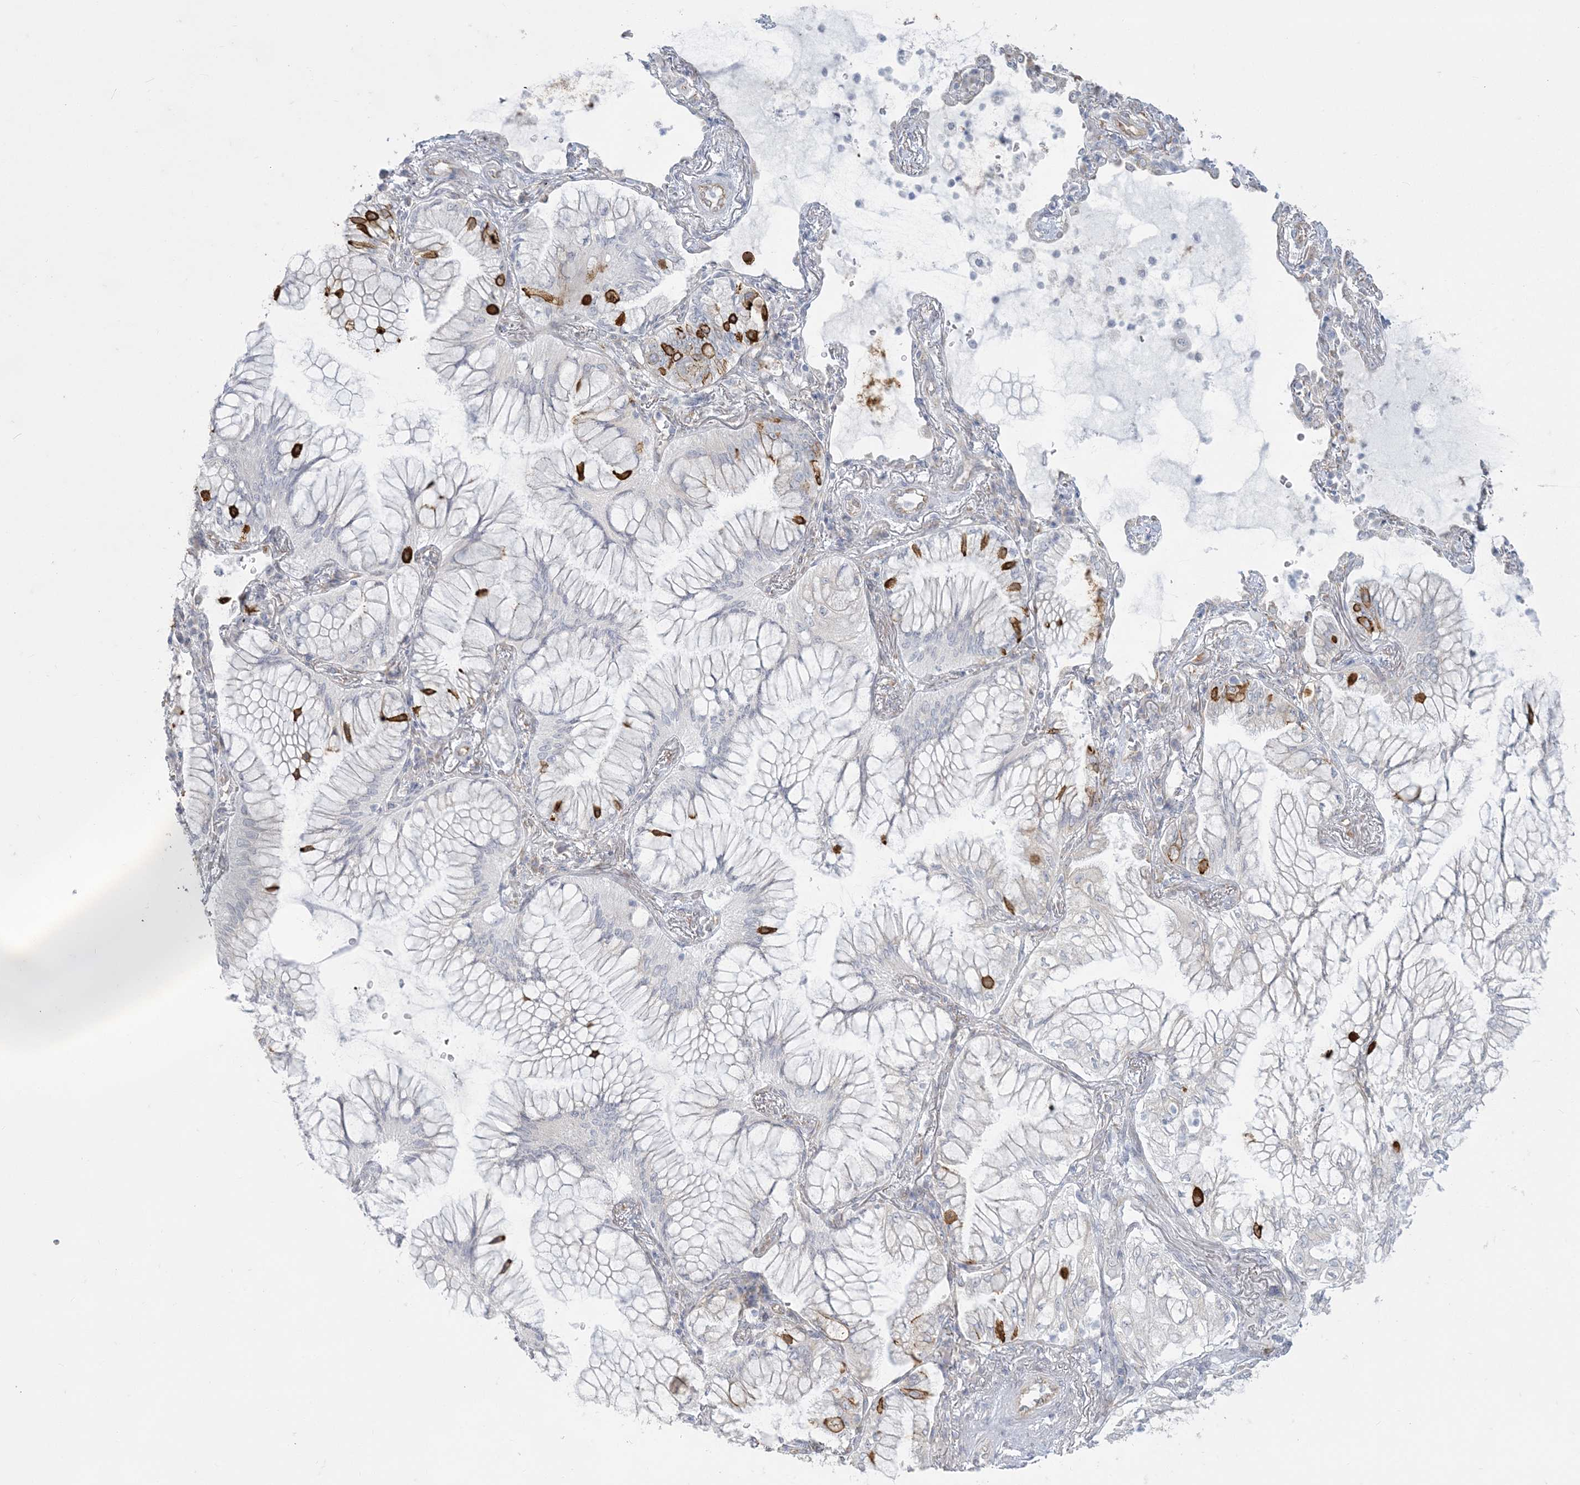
{"staining": {"intensity": "negative", "quantity": "none", "location": "none"}, "tissue": "lung cancer", "cell_type": "Tumor cells", "image_type": "cancer", "snomed": [{"axis": "morphology", "description": "Adenocarcinoma, NOS"}, {"axis": "topography", "description": "Lung"}], "caption": "There is no significant staining in tumor cells of lung cancer. Brightfield microscopy of immunohistochemistry (IHC) stained with DAB (3,3'-diaminobenzidine) (brown) and hematoxylin (blue), captured at high magnification.", "gene": "ZC3H6", "patient": {"sex": "female", "age": 70}}